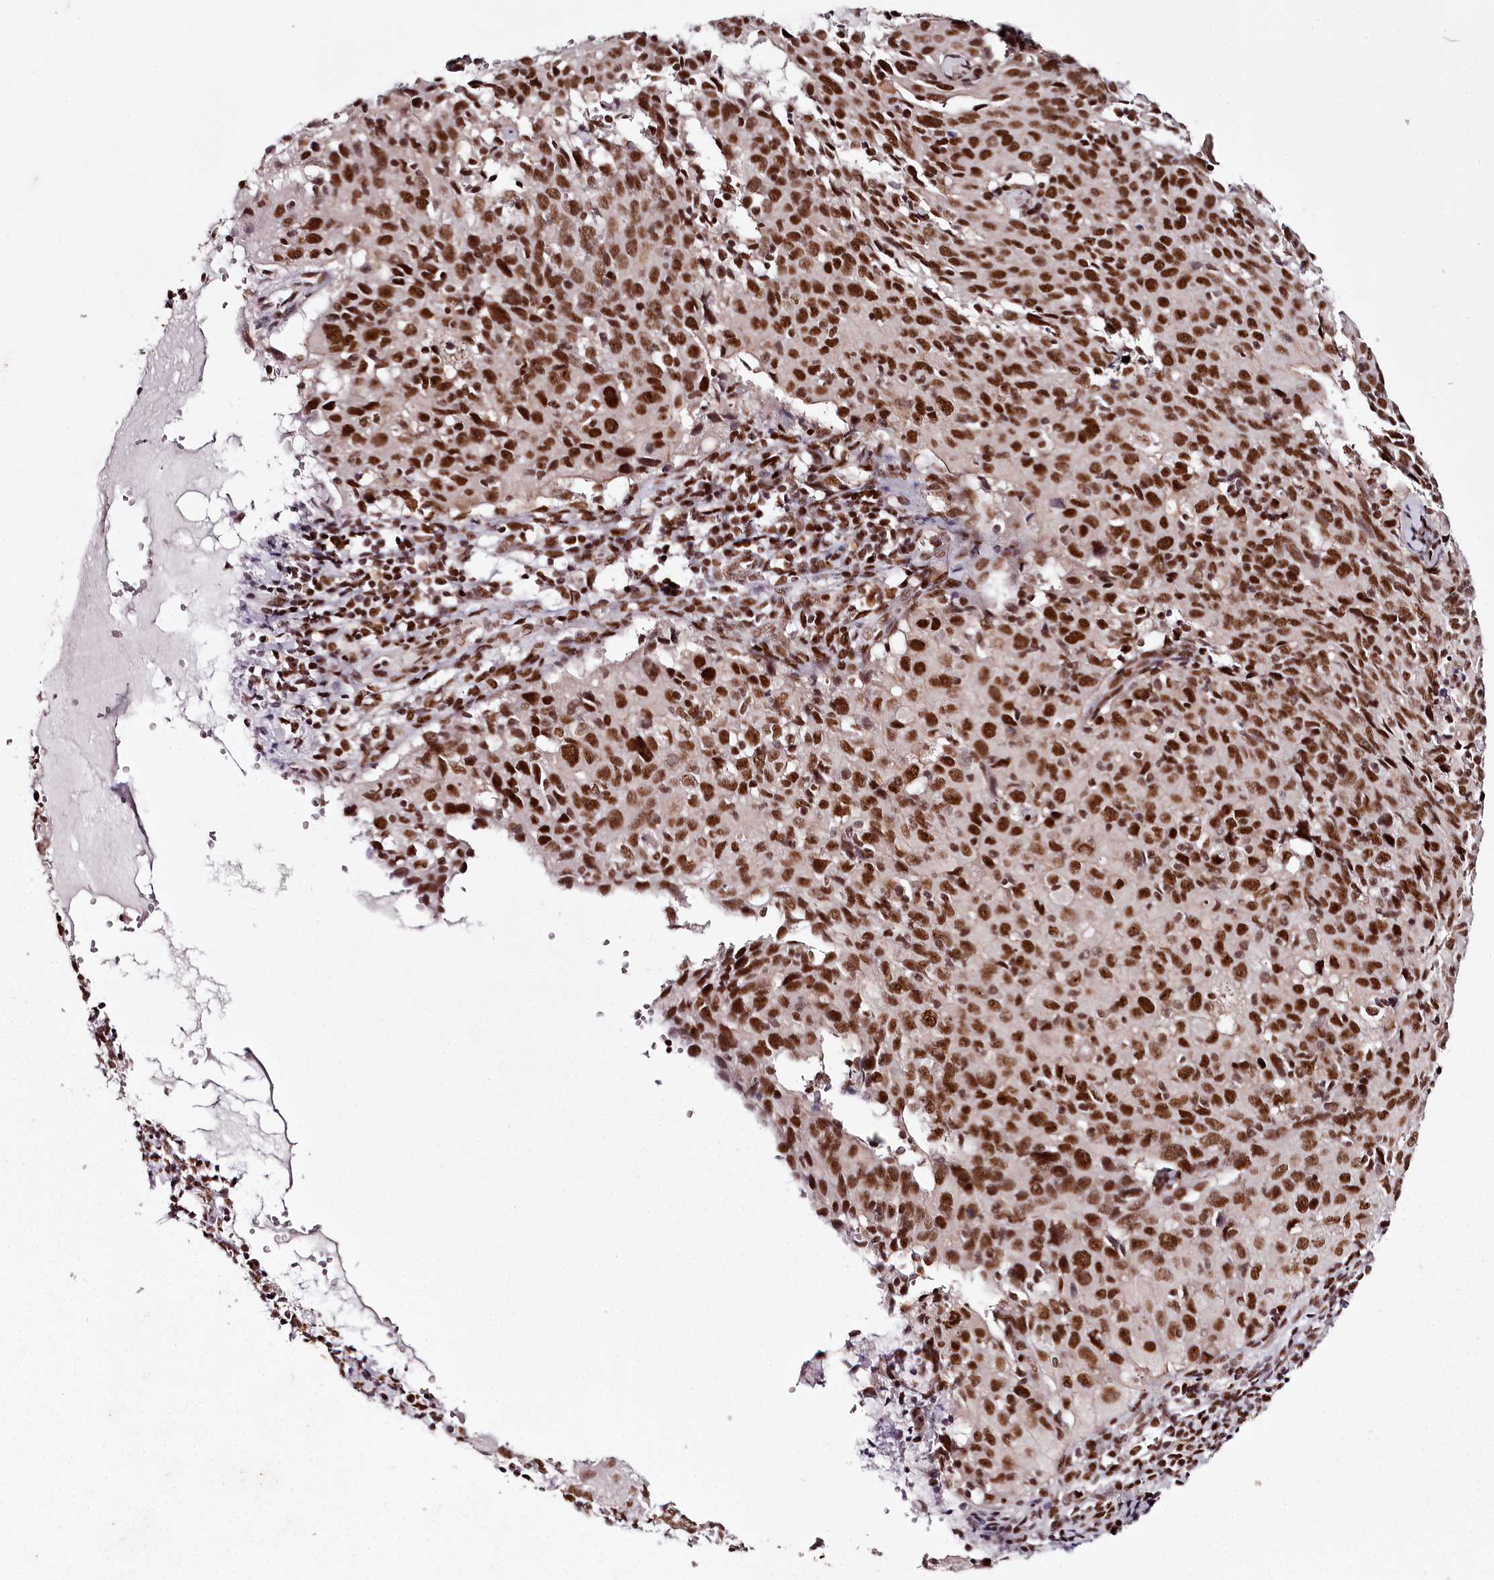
{"staining": {"intensity": "strong", "quantity": ">75%", "location": "nuclear"}, "tissue": "cervical cancer", "cell_type": "Tumor cells", "image_type": "cancer", "snomed": [{"axis": "morphology", "description": "Squamous cell carcinoma, NOS"}, {"axis": "topography", "description": "Cervix"}], "caption": "A micrograph showing strong nuclear expression in about >75% of tumor cells in cervical cancer, as visualized by brown immunohistochemical staining.", "gene": "PSPC1", "patient": {"sex": "female", "age": 31}}